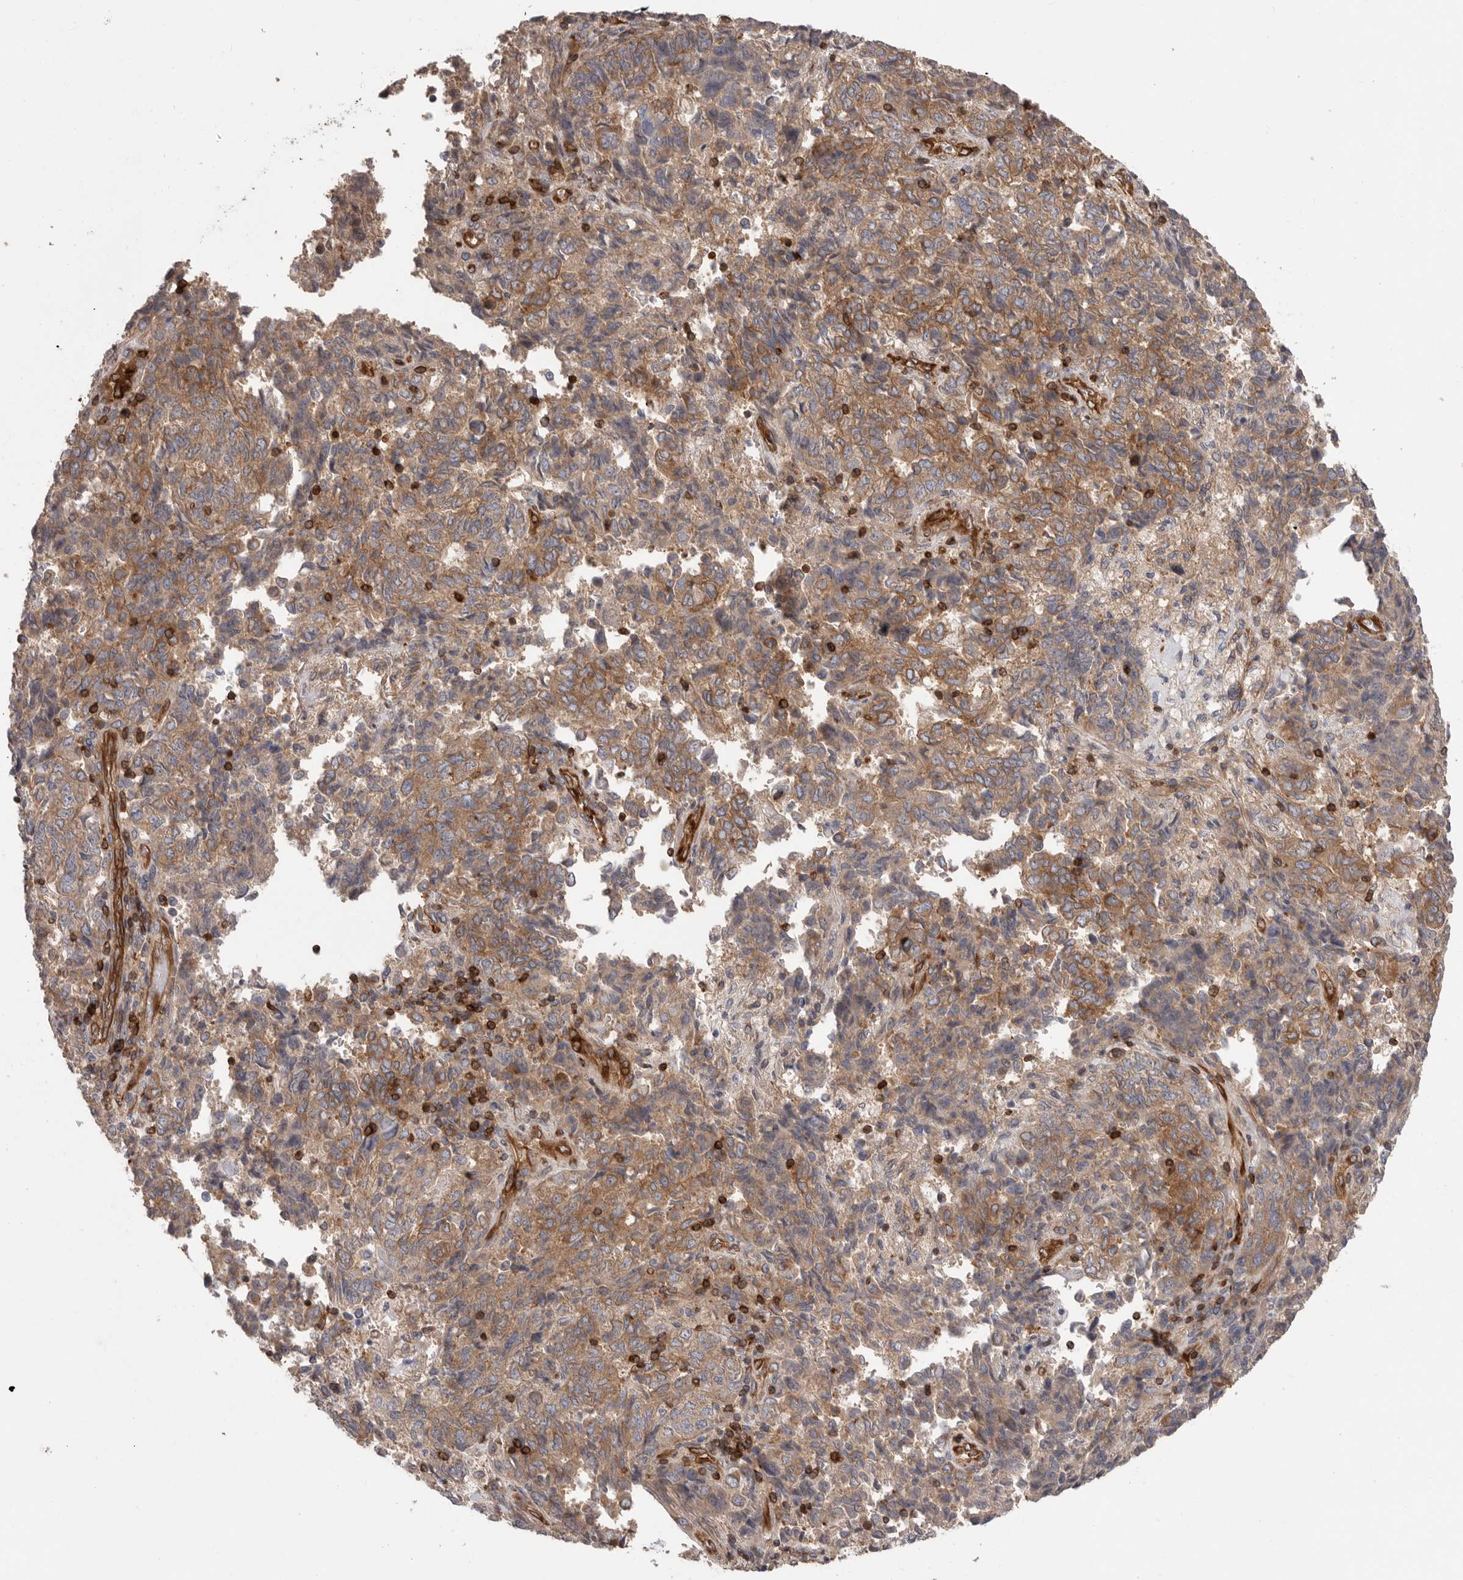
{"staining": {"intensity": "moderate", "quantity": ">75%", "location": "cytoplasmic/membranous"}, "tissue": "endometrial cancer", "cell_type": "Tumor cells", "image_type": "cancer", "snomed": [{"axis": "morphology", "description": "Adenocarcinoma, NOS"}, {"axis": "topography", "description": "Endometrium"}], "caption": "IHC photomicrograph of endometrial cancer stained for a protein (brown), which reveals medium levels of moderate cytoplasmic/membranous expression in about >75% of tumor cells.", "gene": "PRKCH", "patient": {"sex": "female", "age": 80}}